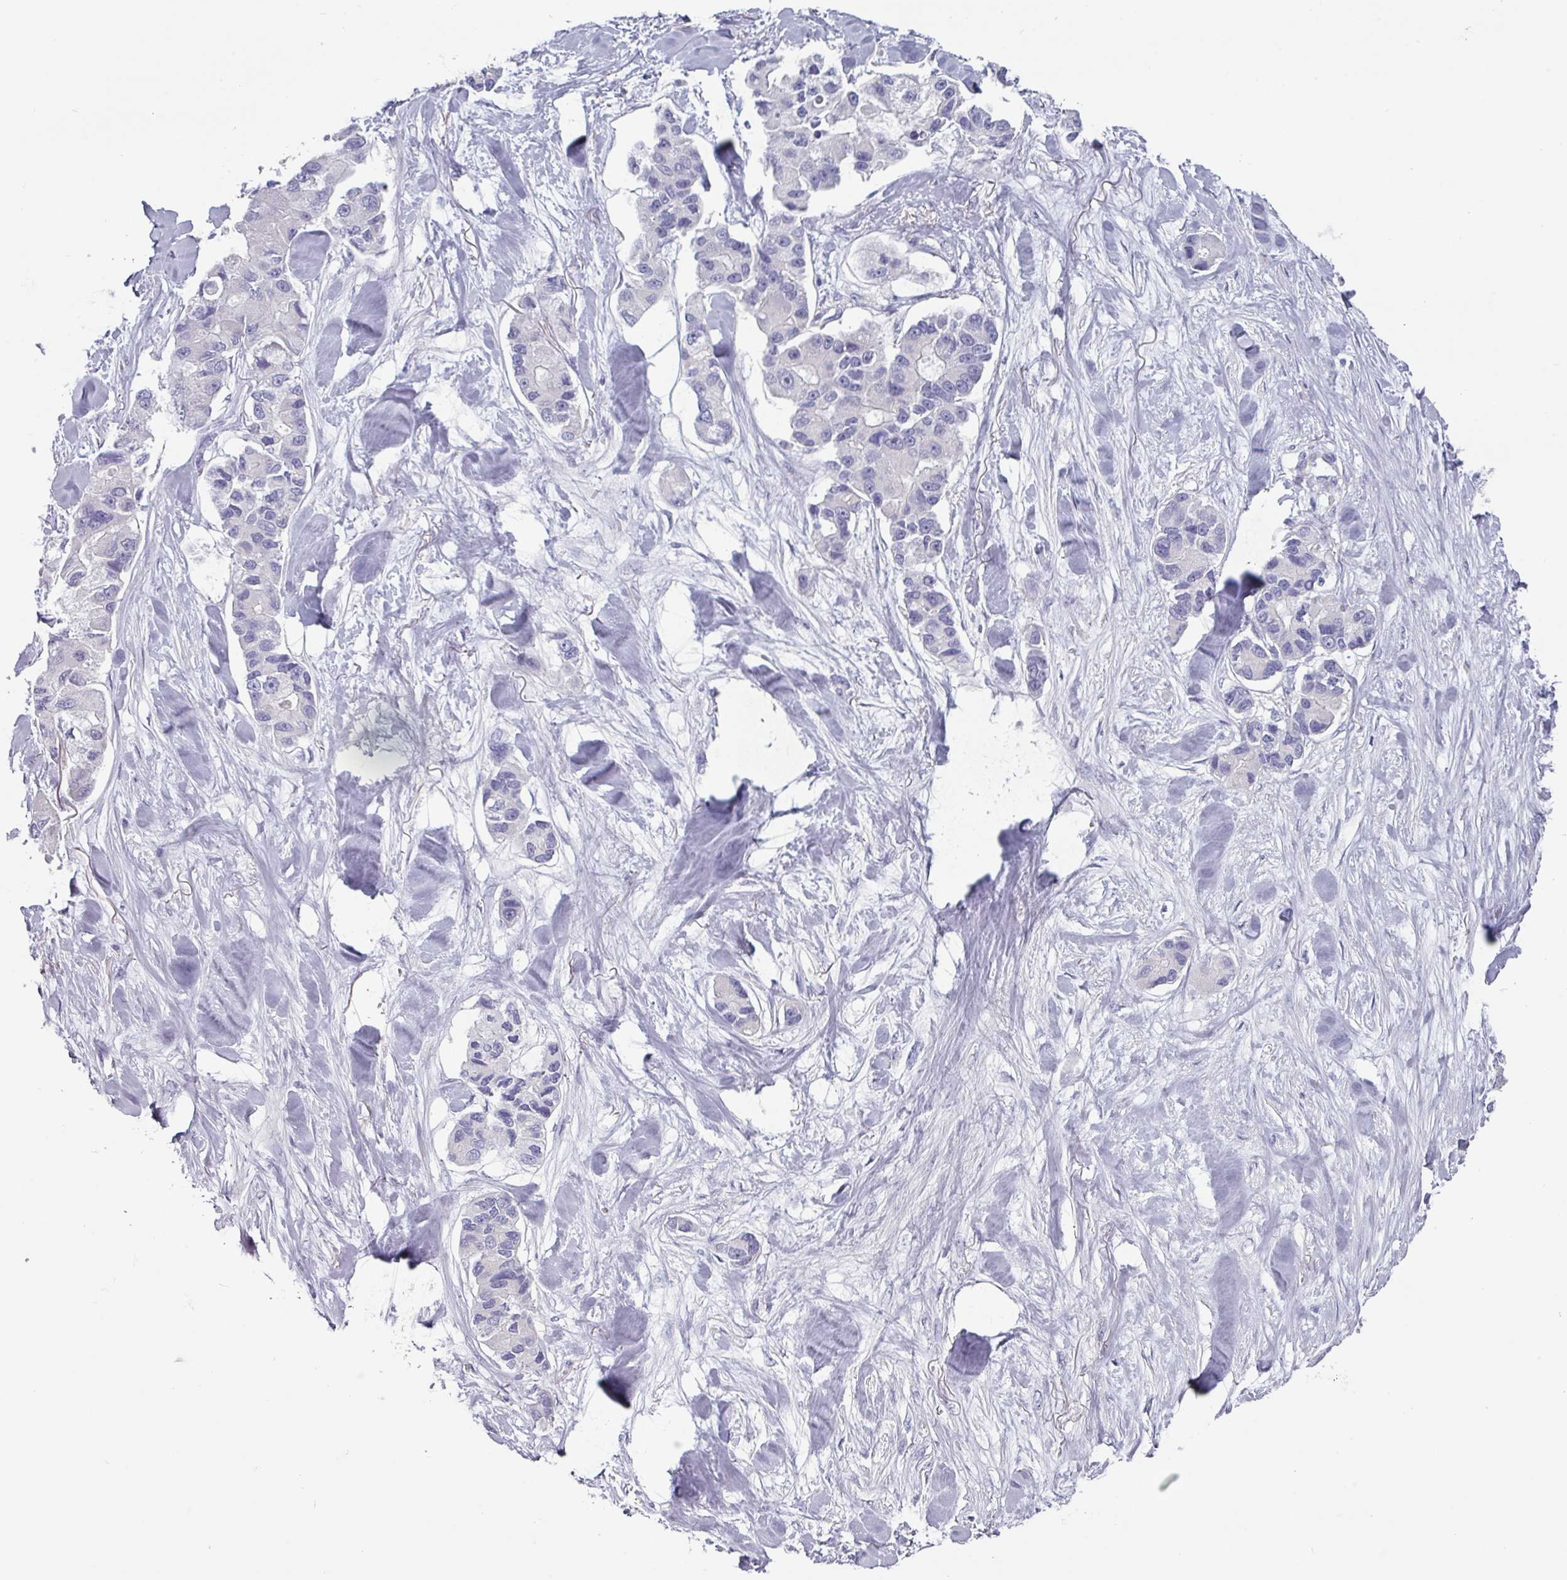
{"staining": {"intensity": "negative", "quantity": "none", "location": "none"}, "tissue": "lung cancer", "cell_type": "Tumor cells", "image_type": "cancer", "snomed": [{"axis": "morphology", "description": "Adenocarcinoma, NOS"}, {"axis": "topography", "description": "Lung"}], "caption": "Immunohistochemical staining of lung cancer displays no significant expression in tumor cells.", "gene": "SLC17A7", "patient": {"sex": "female", "age": 54}}